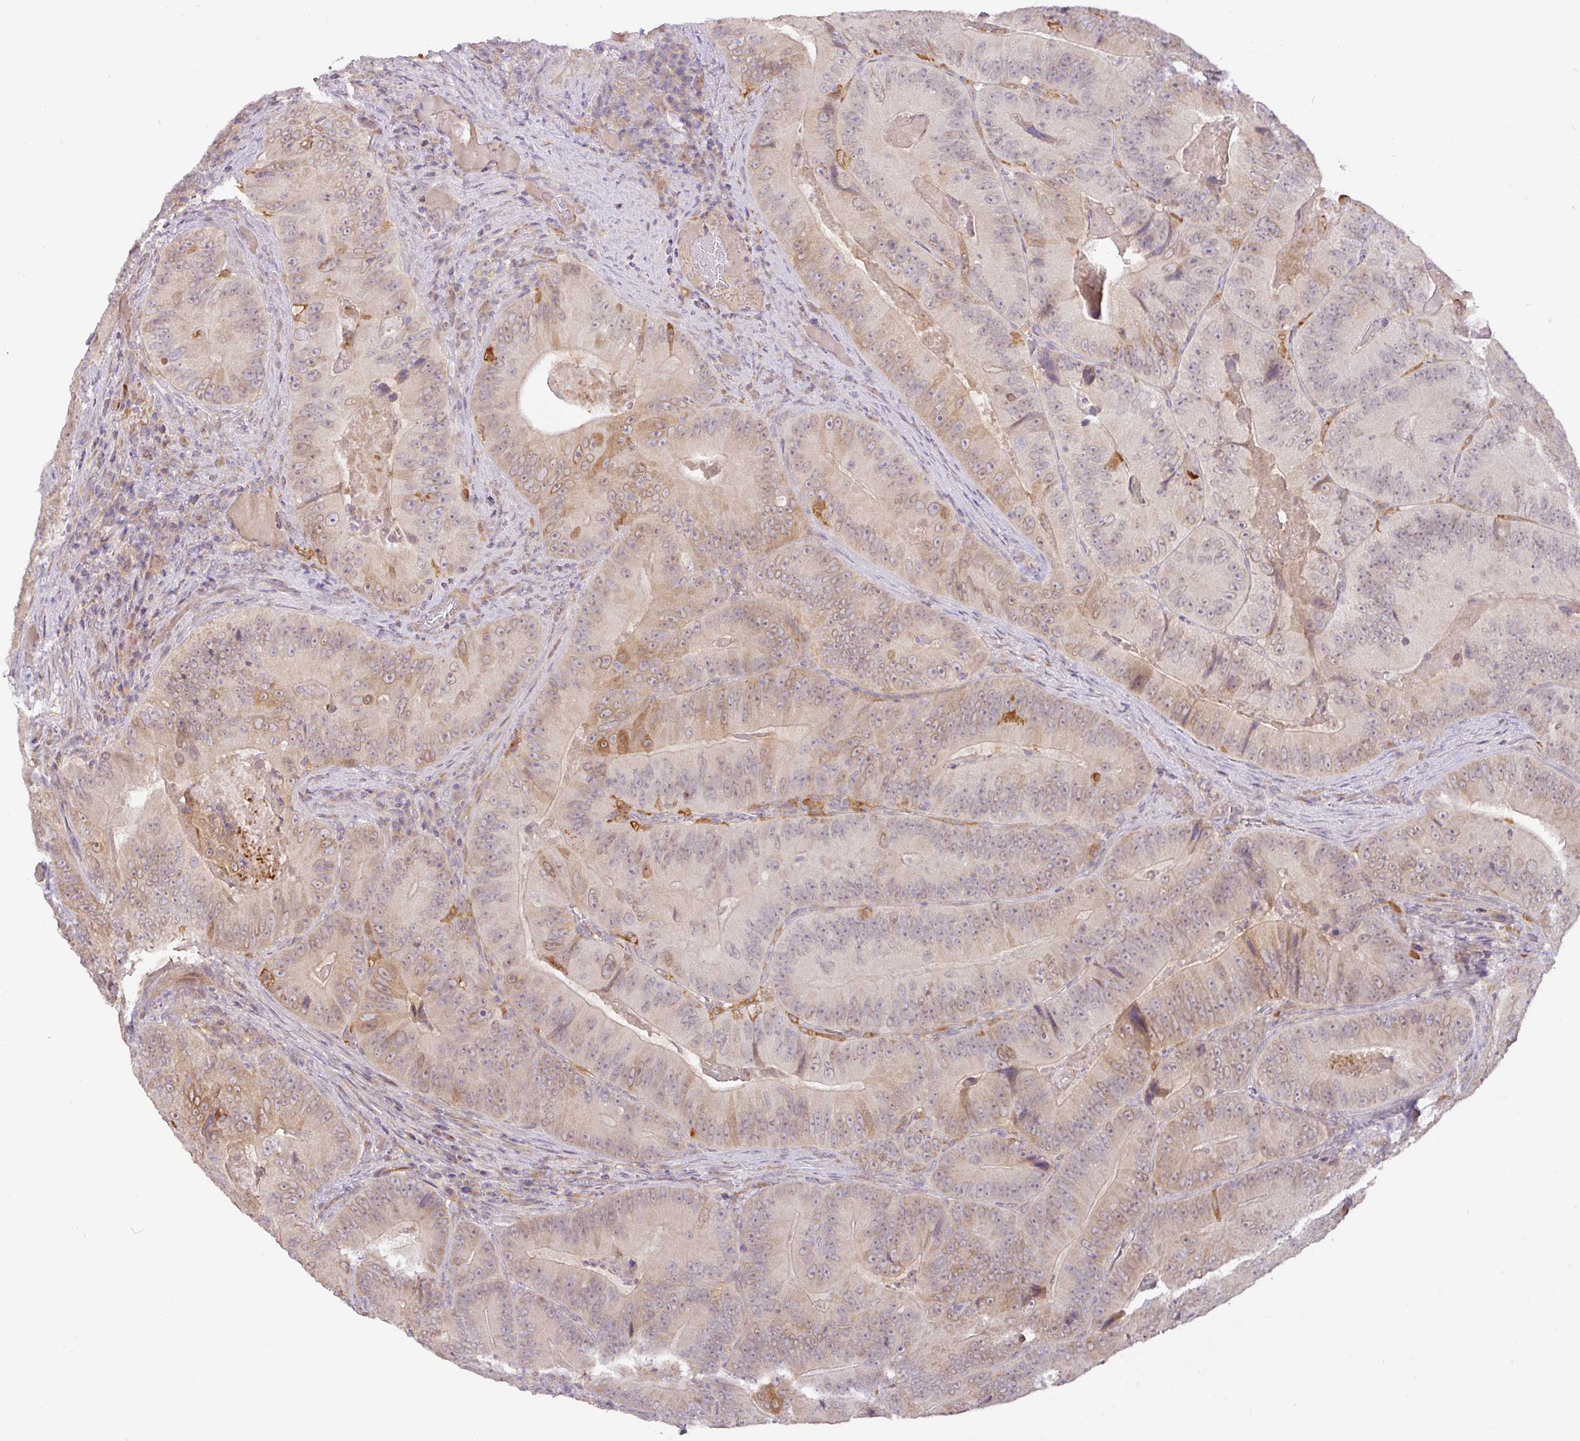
{"staining": {"intensity": "moderate", "quantity": "25%-75%", "location": "cytoplasmic/membranous,nuclear"}, "tissue": "colorectal cancer", "cell_type": "Tumor cells", "image_type": "cancer", "snomed": [{"axis": "morphology", "description": "Adenocarcinoma, NOS"}, {"axis": "topography", "description": "Colon"}], "caption": "High-power microscopy captured an immunohistochemistry histopathology image of colorectal cancer (adenocarcinoma), revealing moderate cytoplasmic/membranous and nuclear expression in about 25%-75% of tumor cells.", "gene": "GCNT7", "patient": {"sex": "female", "age": 86}}